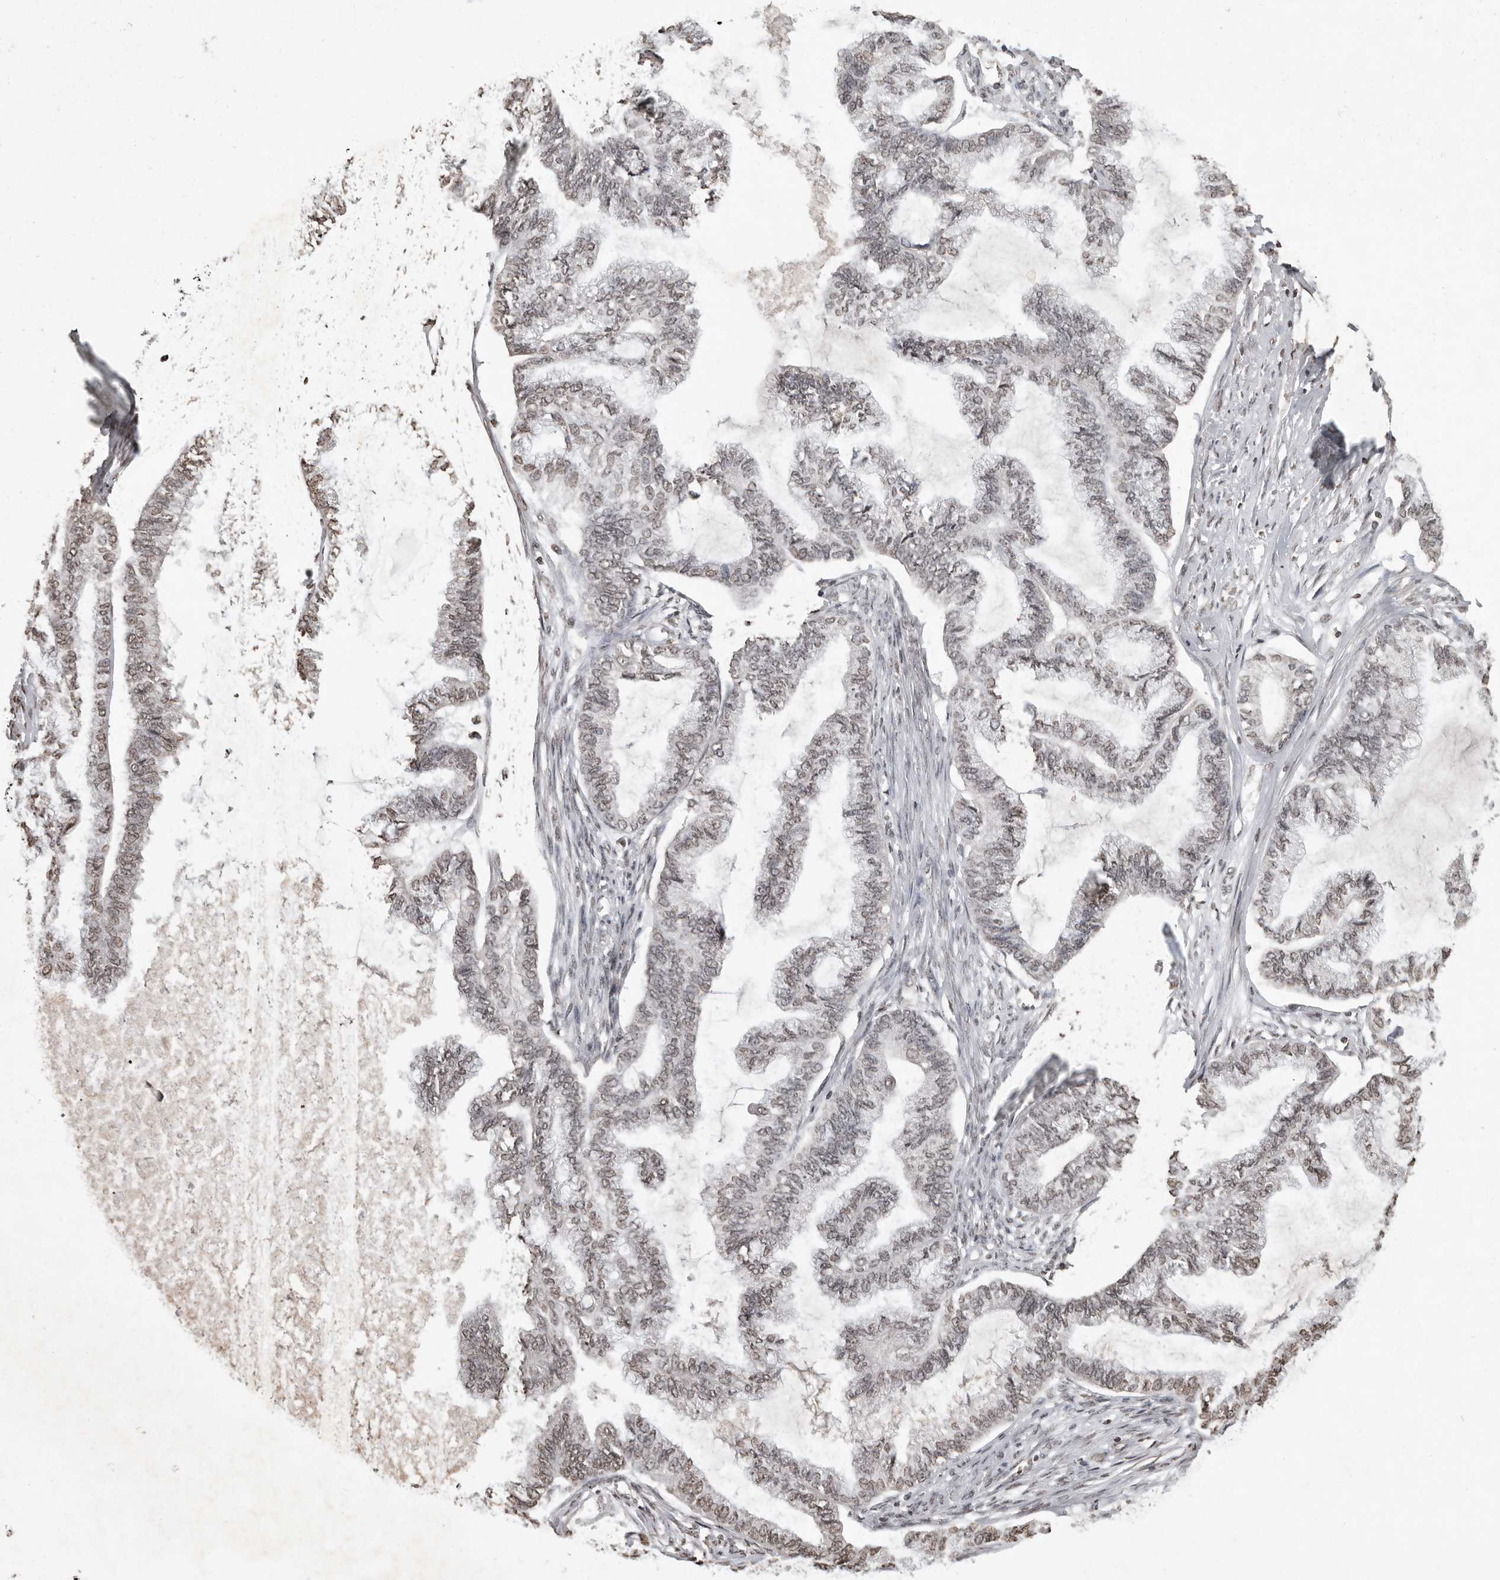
{"staining": {"intensity": "weak", "quantity": "25%-75%", "location": "nuclear"}, "tissue": "endometrial cancer", "cell_type": "Tumor cells", "image_type": "cancer", "snomed": [{"axis": "morphology", "description": "Adenocarcinoma, NOS"}, {"axis": "topography", "description": "Endometrium"}], "caption": "The photomicrograph demonstrates immunohistochemical staining of endometrial adenocarcinoma. There is weak nuclear staining is identified in about 25%-75% of tumor cells.", "gene": "WDR45", "patient": {"sex": "female", "age": 86}}